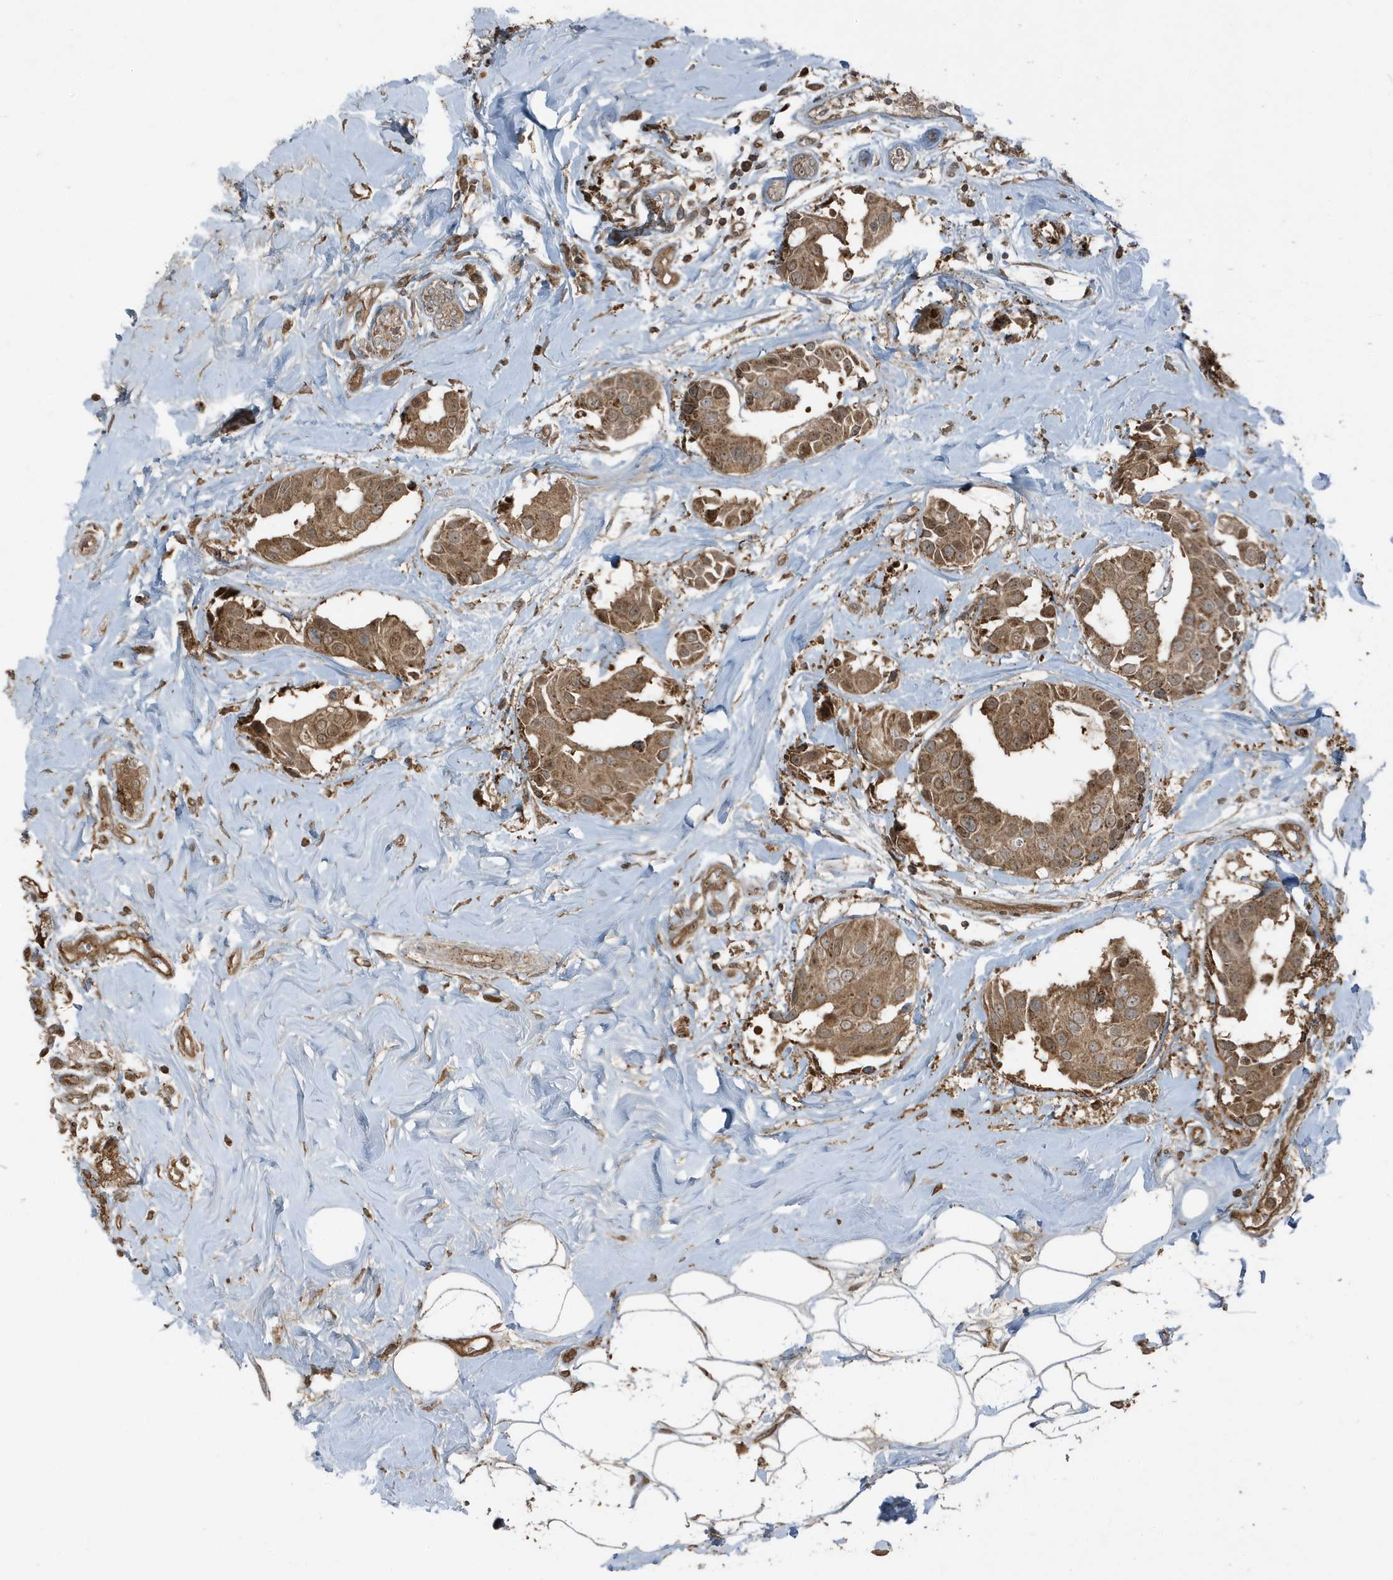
{"staining": {"intensity": "moderate", "quantity": ">75%", "location": "cytoplasmic/membranous"}, "tissue": "breast cancer", "cell_type": "Tumor cells", "image_type": "cancer", "snomed": [{"axis": "morphology", "description": "Normal tissue, NOS"}, {"axis": "morphology", "description": "Duct carcinoma"}, {"axis": "topography", "description": "Breast"}], "caption": "The histopathology image exhibits a brown stain indicating the presence of a protein in the cytoplasmic/membranous of tumor cells in breast cancer (intraductal carcinoma).", "gene": "AZI2", "patient": {"sex": "female", "age": 39}}